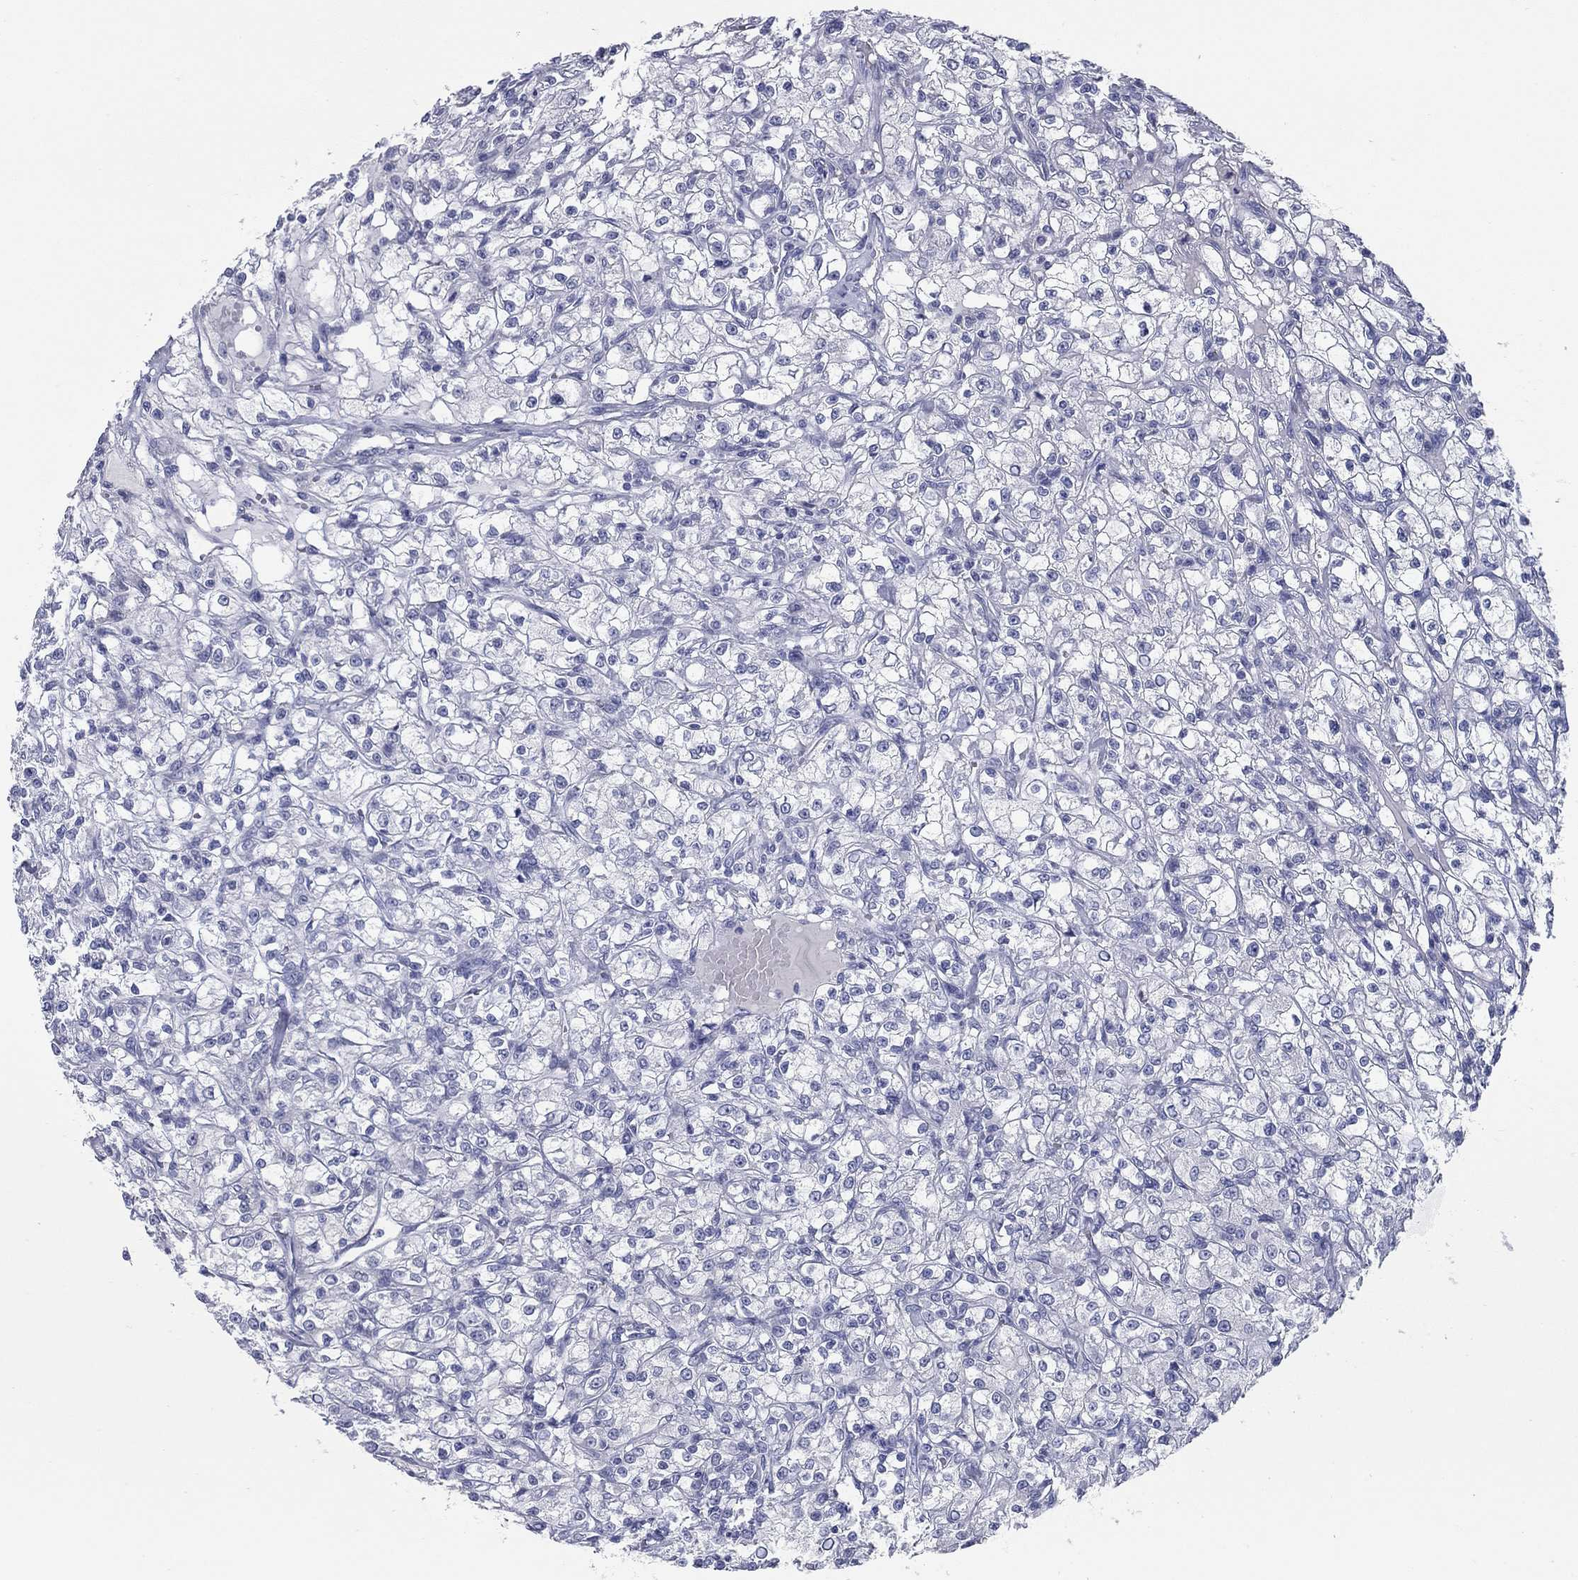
{"staining": {"intensity": "negative", "quantity": "none", "location": "none"}, "tissue": "renal cancer", "cell_type": "Tumor cells", "image_type": "cancer", "snomed": [{"axis": "morphology", "description": "Adenocarcinoma, NOS"}, {"axis": "topography", "description": "Kidney"}], "caption": "High power microscopy micrograph of an immunohistochemistry (IHC) photomicrograph of renal adenocarcinoma, revealing no significant expression in tumor cells.", "gene": "KIRREL2", "patient": {"sex": "female", "age": 59}}